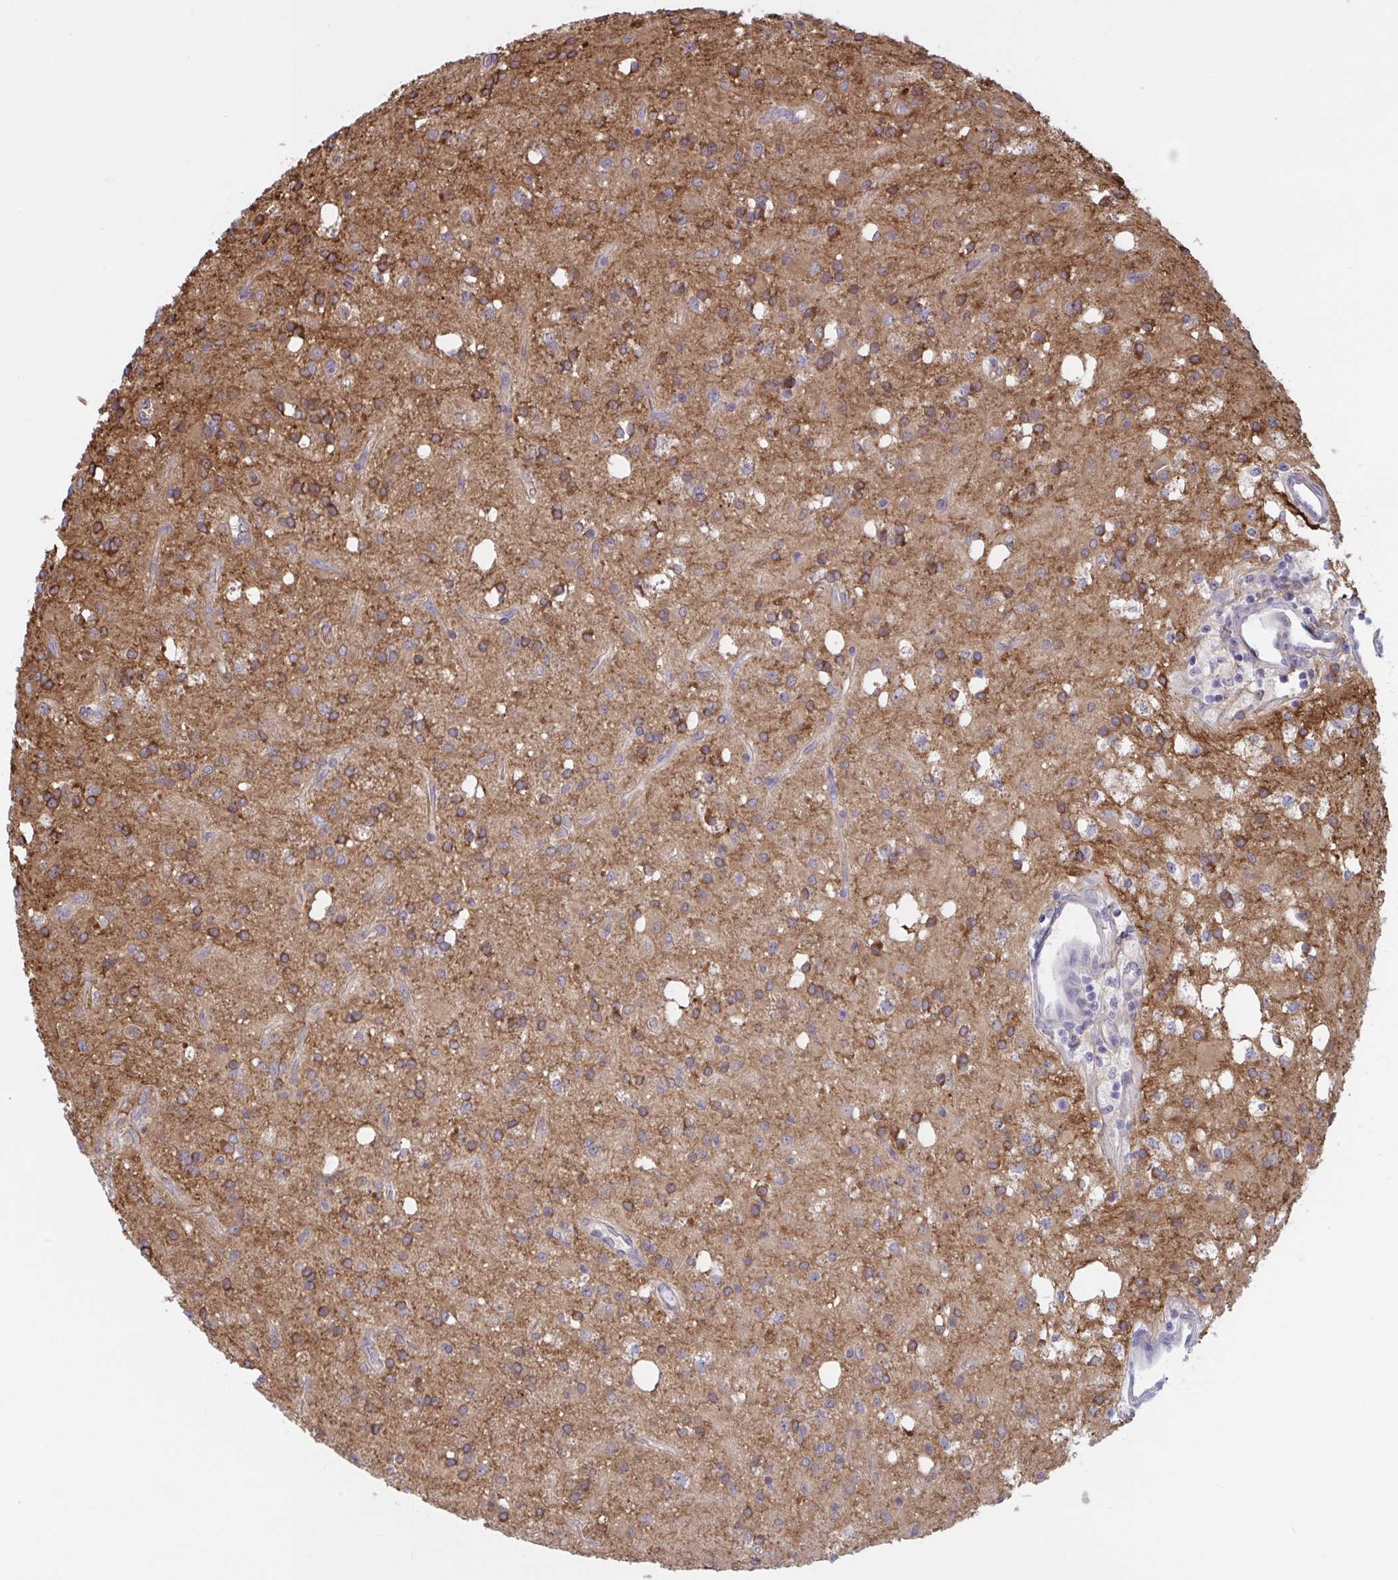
{"staining": {"intensity": "moderate", "quantity": ">75%", "location": "cytoplasmic/membranous"}, "tissue": "glioma", "cell_type": "Tumor cells", "image_type": "cancer", "snomed": [{"axis": "morphology", "description": "Glioma, malignant, Low grade"}, {"axis": "topography", "description": "Brain"}], "caption": "Tumor cells exhibit moderate cytoplasmic/membranous staining in about >75% of cells in glioma.", "gene": "PRRT4", "patient": {"sex": "female", "age": 33}}